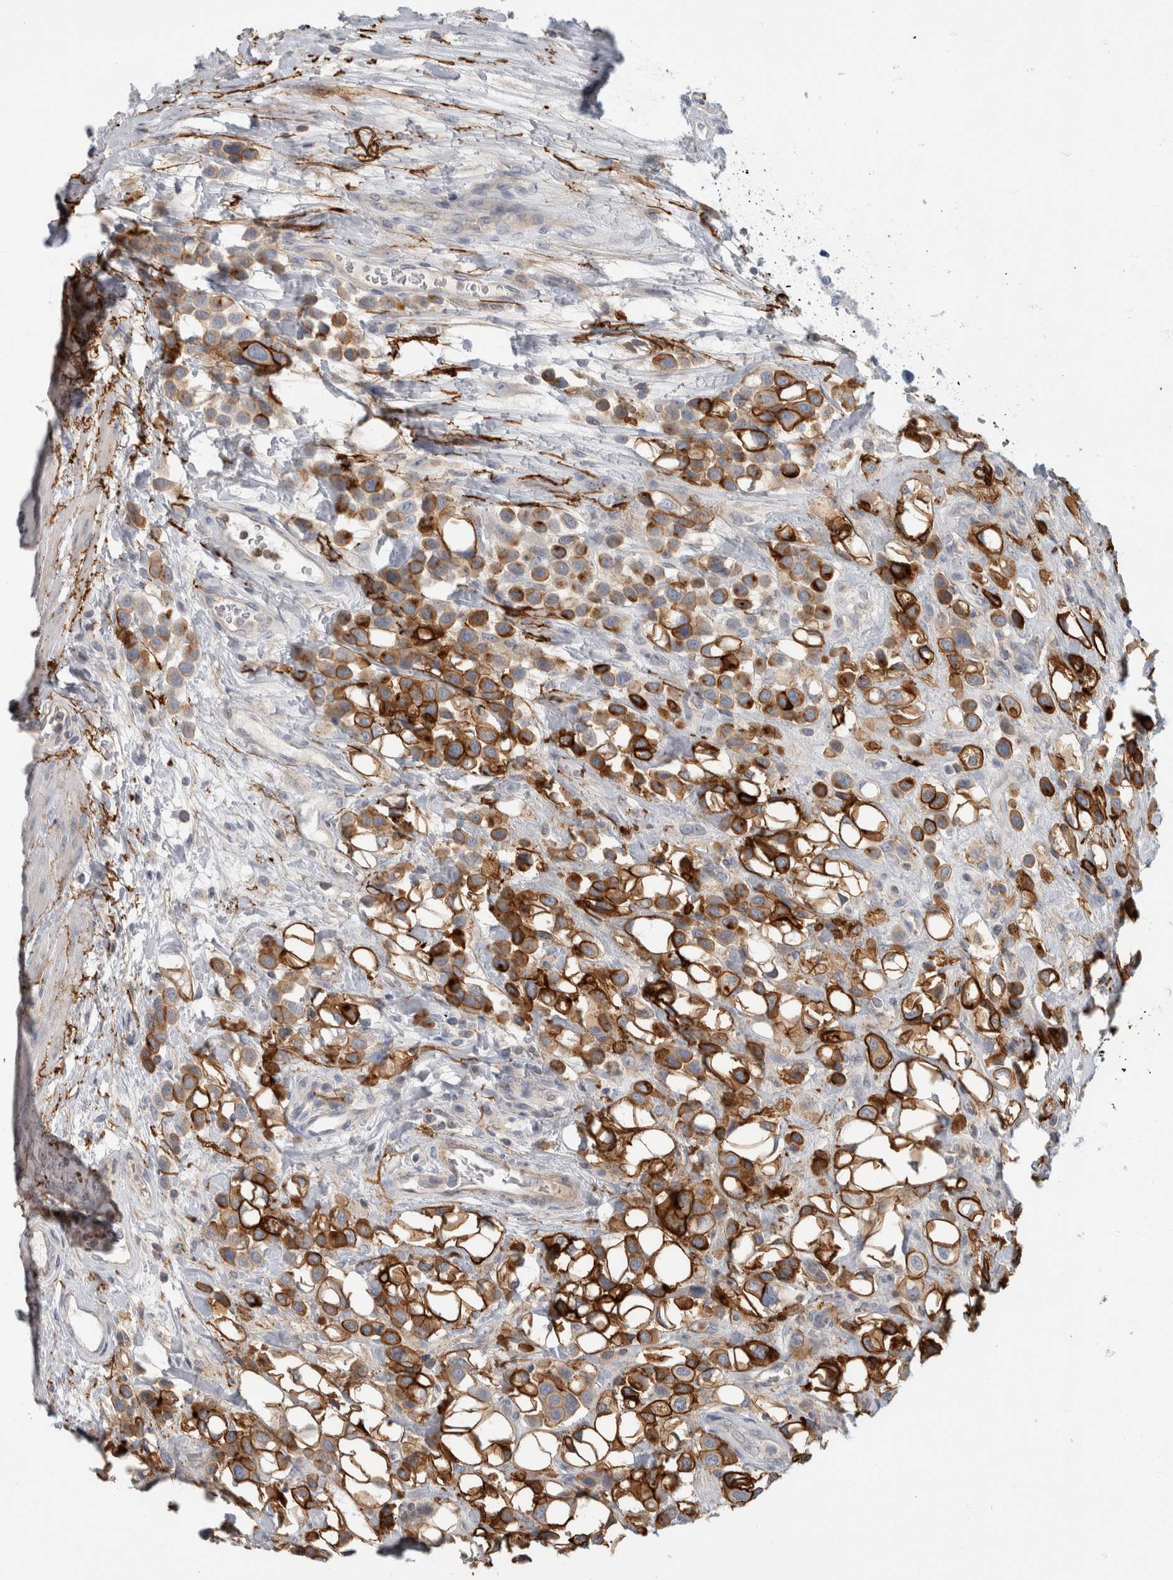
{"staining": {"intensity": "strong", "quantity": ">75%", "location": "cytoplasmic/membranous"}, "tissue": "urothelial cancer", "cell_type": "Tumor cells", "image_type": "cancer", "snomed": [{"axis": "morphology", "description": "Urothelial carcinoma, High grade"}, {"axis": "topography", "description": "Urinary bladder"}], "caption": "Tumor cells display high levels of strong cytoplasmic/membranous staining in approximately >75% of cells in human high-grade urothelial carcinoma. The protein is stained brown, and the nuclei are stained in blue (DAB (3,3'-diaminobenzidine) IHC with brightfield microscopy, high magnification).", "gene": "CD55", "patient": {"sex": "male", "age": 50}}